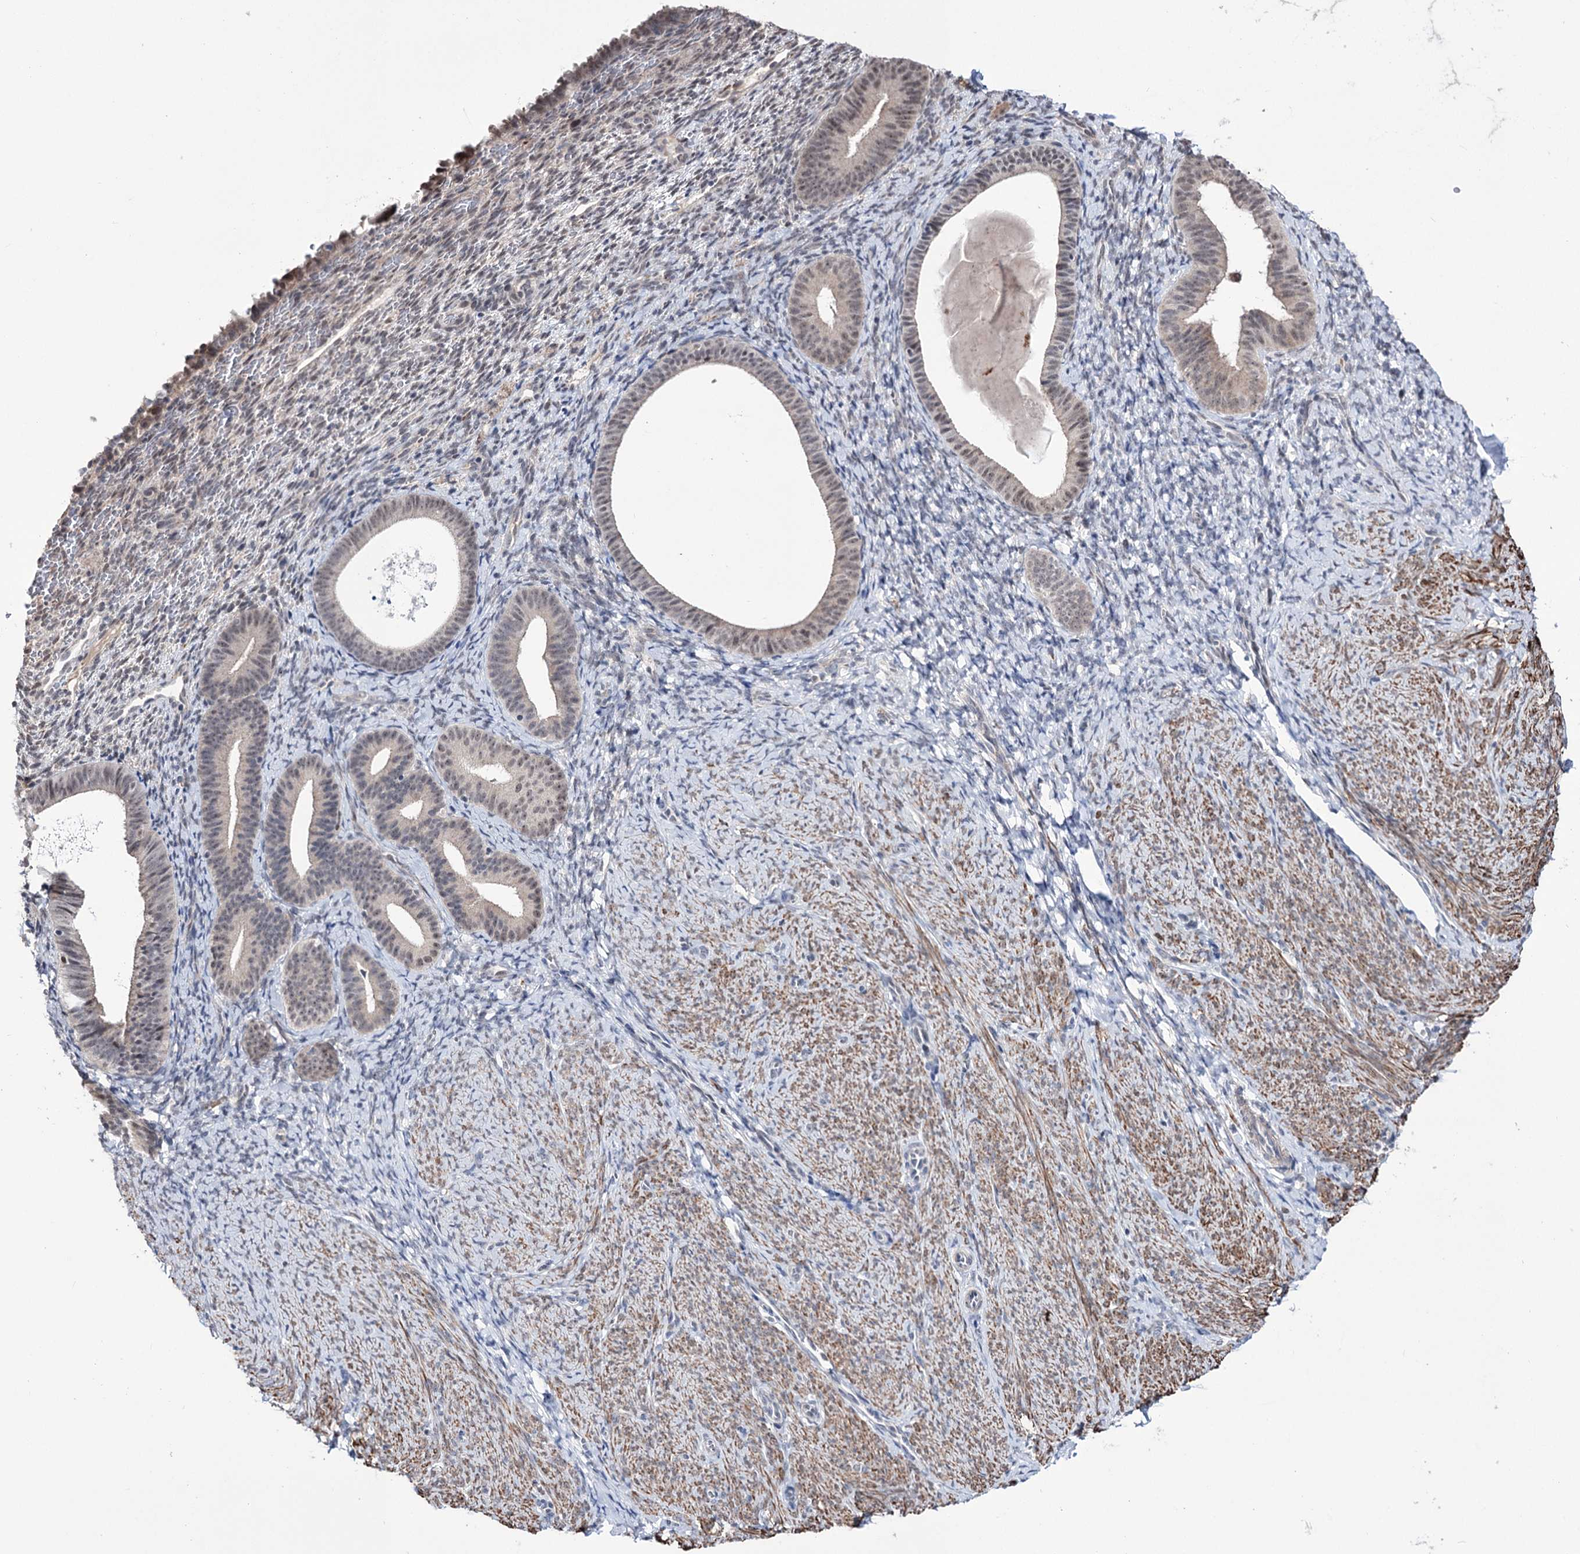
{"staining": {"intensity": "negative", "quantity": "none", "location": "none"}, "tissue": "endometrium", "cell_type": "Cells in endometrial stroma", "image_type": "normal", "snomed": [{"axis": "morphology", "description": "Normal tissue, NOS"}, {"axis": "topography", "description": "Endometrium"}], "caption": "Immunohistochemical staining of unremarkable human endometrium displays no significant expression in cells in endometrial stroma. (Brightfield microscopy of DAB IHC at high magnification).", "gene": "PPRC1", "patient": {"sex": "female", "age": 65}}